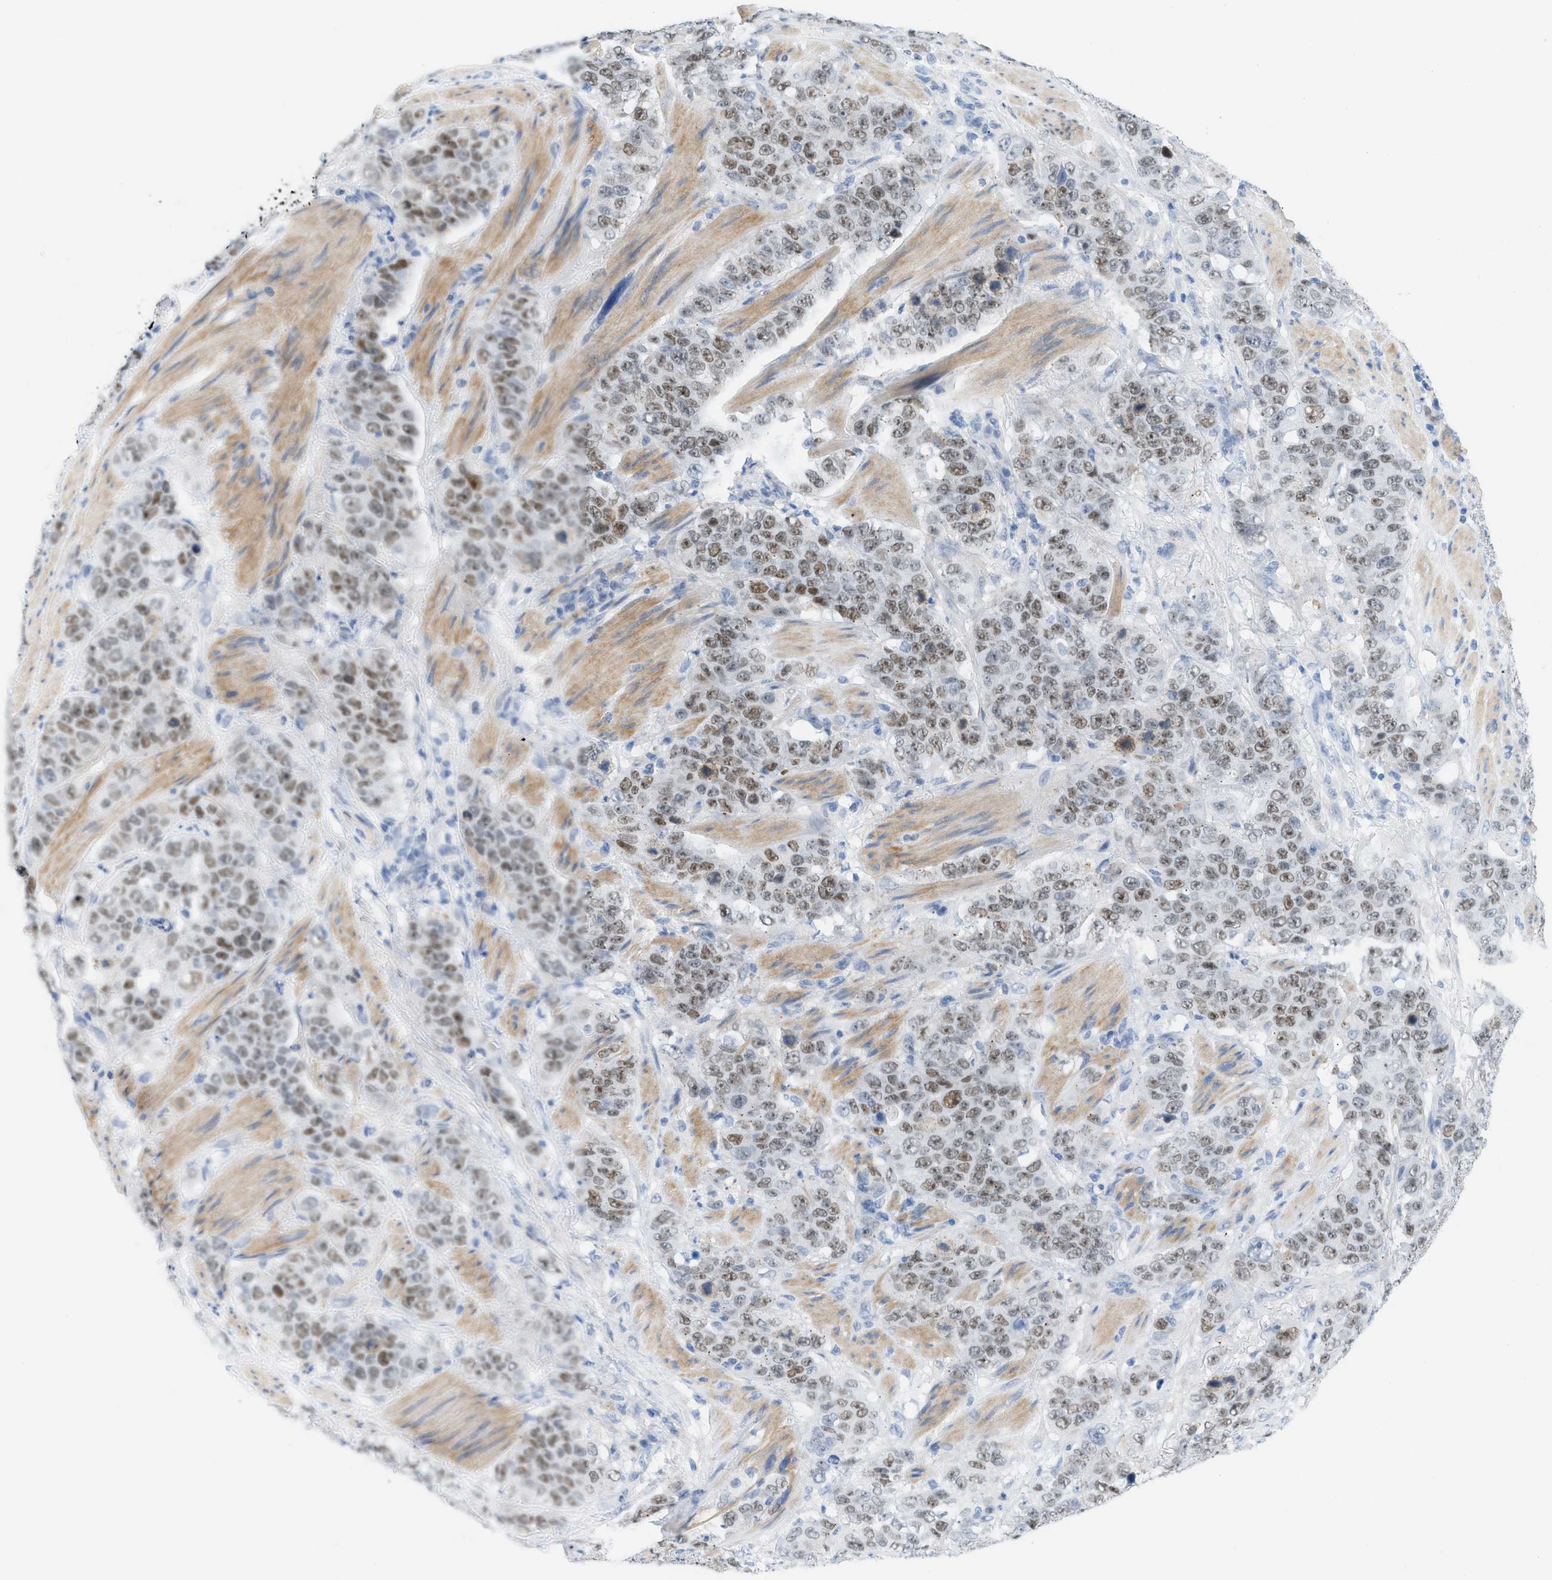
{"staining": {"intensity": "moderate", "quantity": "25%-75%", "location": "nuclear"}, "tissue": "stomach cancer", "cell_type": "Tumor cells", "image_type": "cancer", "snomed": [{"axis": "morphology", "description": "Adenocarcinoma, NOS"}, {"axis": "topography", "description": "Stomach"}], "caption": "Immunohistochemical staining of human stomach cancer displays moderate nuclear protein positivity in approximately 25%-75% of tumor cells.", "gene": "HLTF", "patient": {"sex": "male", "age": 48}}